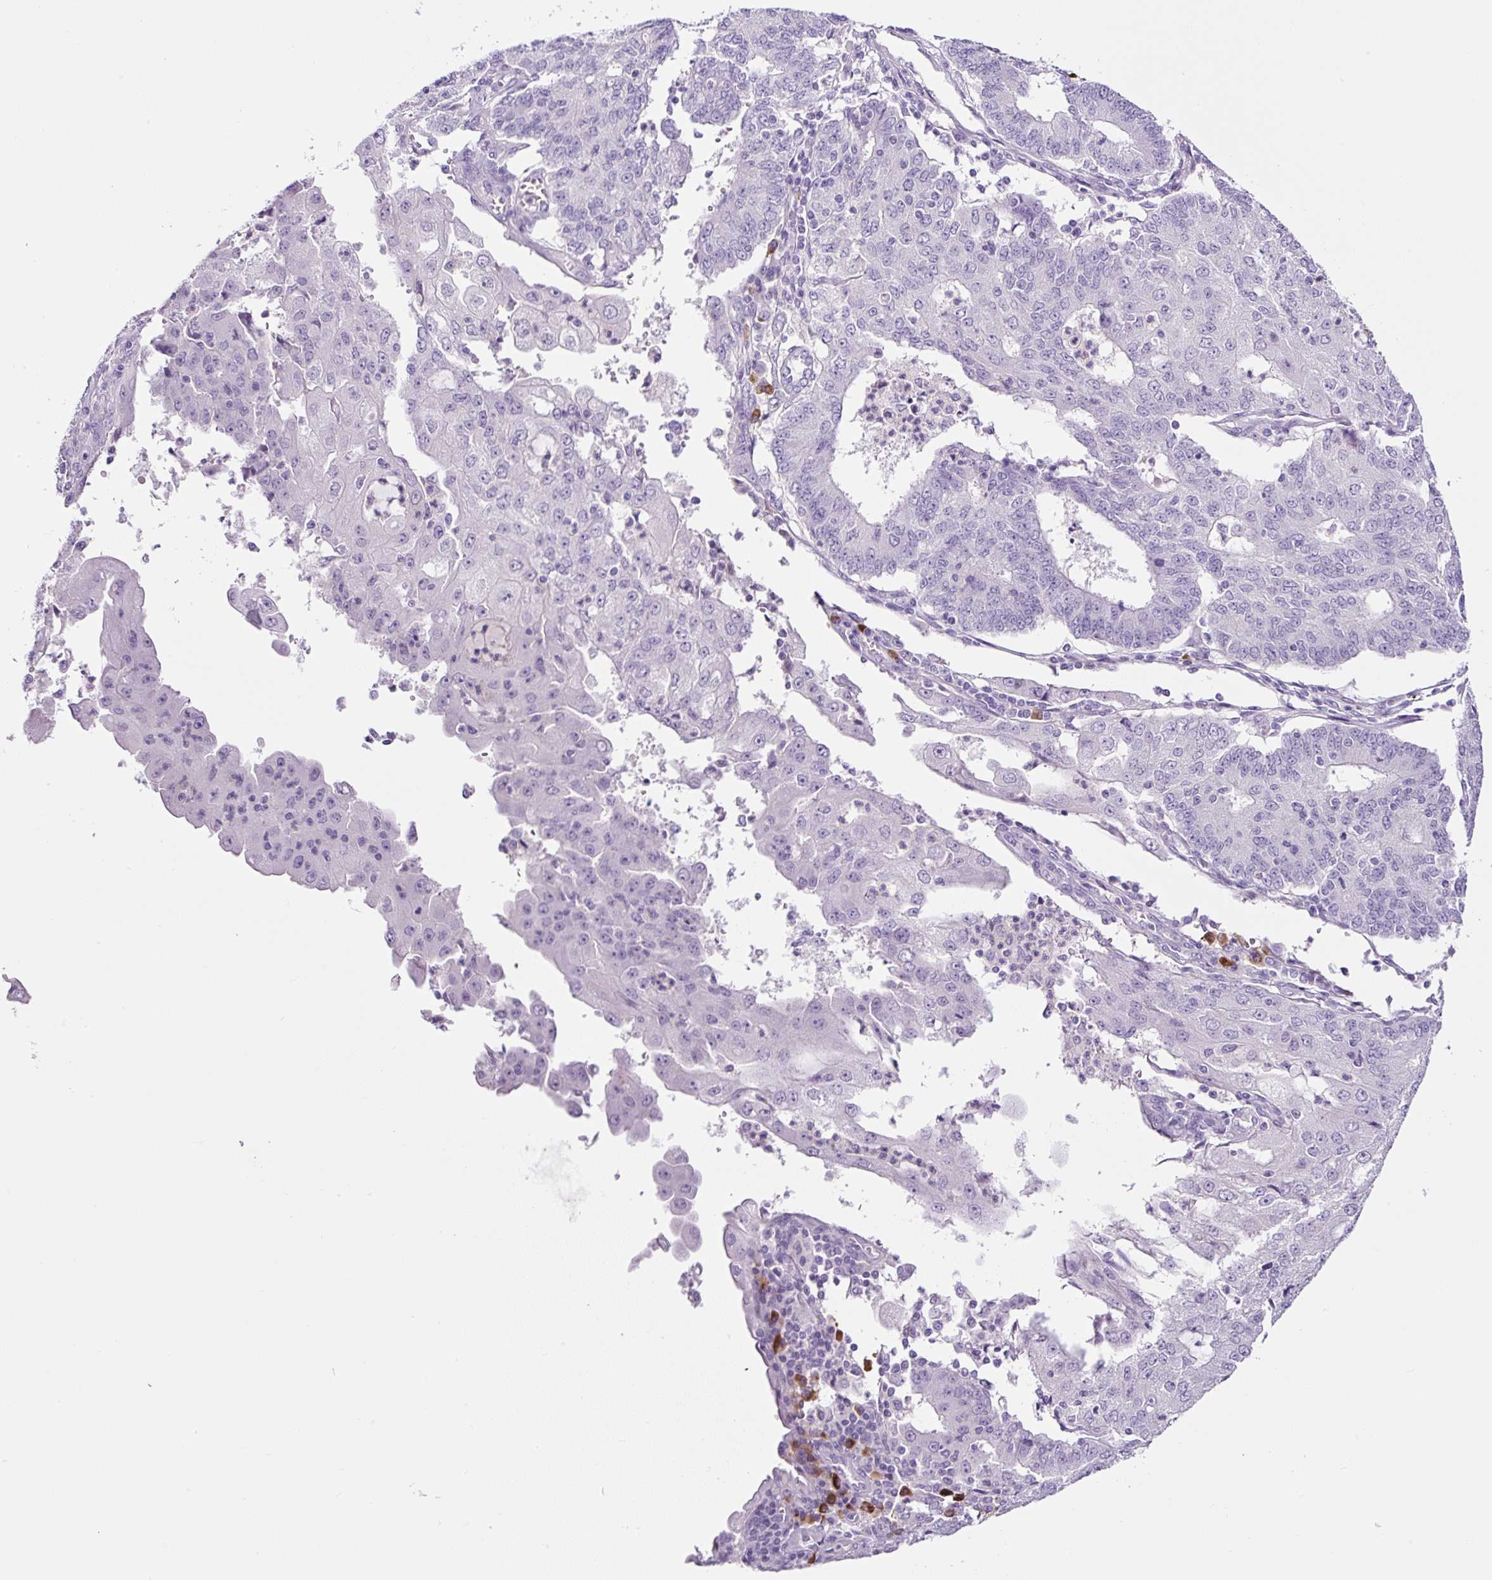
{"staining": {"intensity": "negative", "quantity": "none", "location": "none"}, "tissue": "endometrial cancer", "cell_type": "Tumor cells", "image_type": "cancer", "snomed": [{"axis": "morphology", "description": "Adenocarcinoma, NOS"}, {"axis": "topography", "description": "Endometrium"}], "caption": "Endometrial adenocarcinoma stained for a protein using immunohistochemistry (IHC) displays no expression tumor cells.", "gene": "RNF212B", "patient": {"sex": "female", "age": 56}}